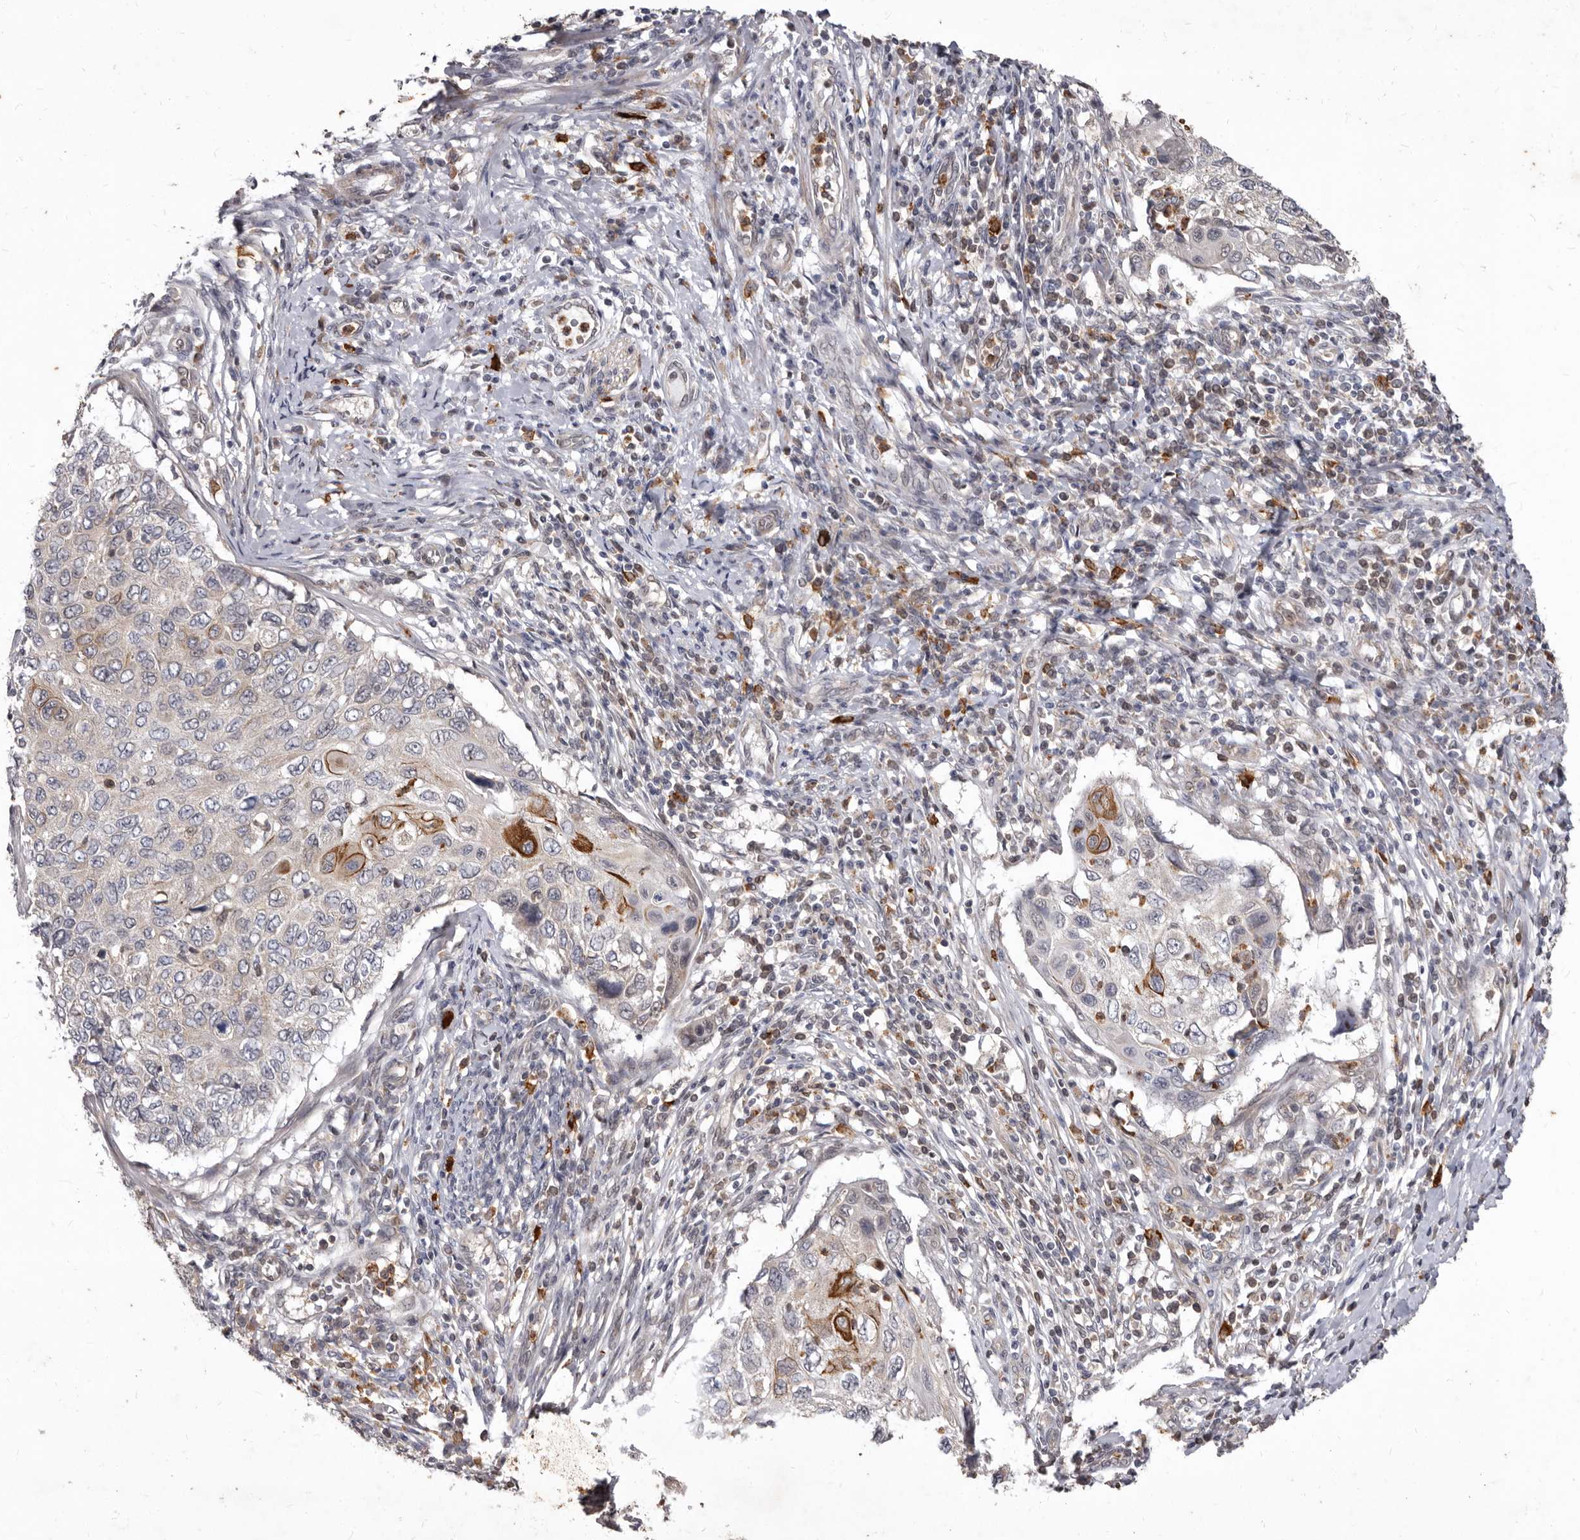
{"staining": {"intensity": "strong", "quantity": "<25%", "location": "cytoplasmic/membranous"}, "tissue": "cervical cancer", "cell_type": "Tumor cells", "image_type": "cancer", "snomed": [{"axis": "morphology", "description": "Squamous cell carcinoma, NOS"}, {"axis": "topography", "description": "Cervix"}], "caption": "The histopathology image displays a brown stain indicating the presence of a protein in the cytoplasmic/membranous of tumor cells in cervical cancer.", "gene": "ACLY", "patient": {"sex": "female", "age": 70}}